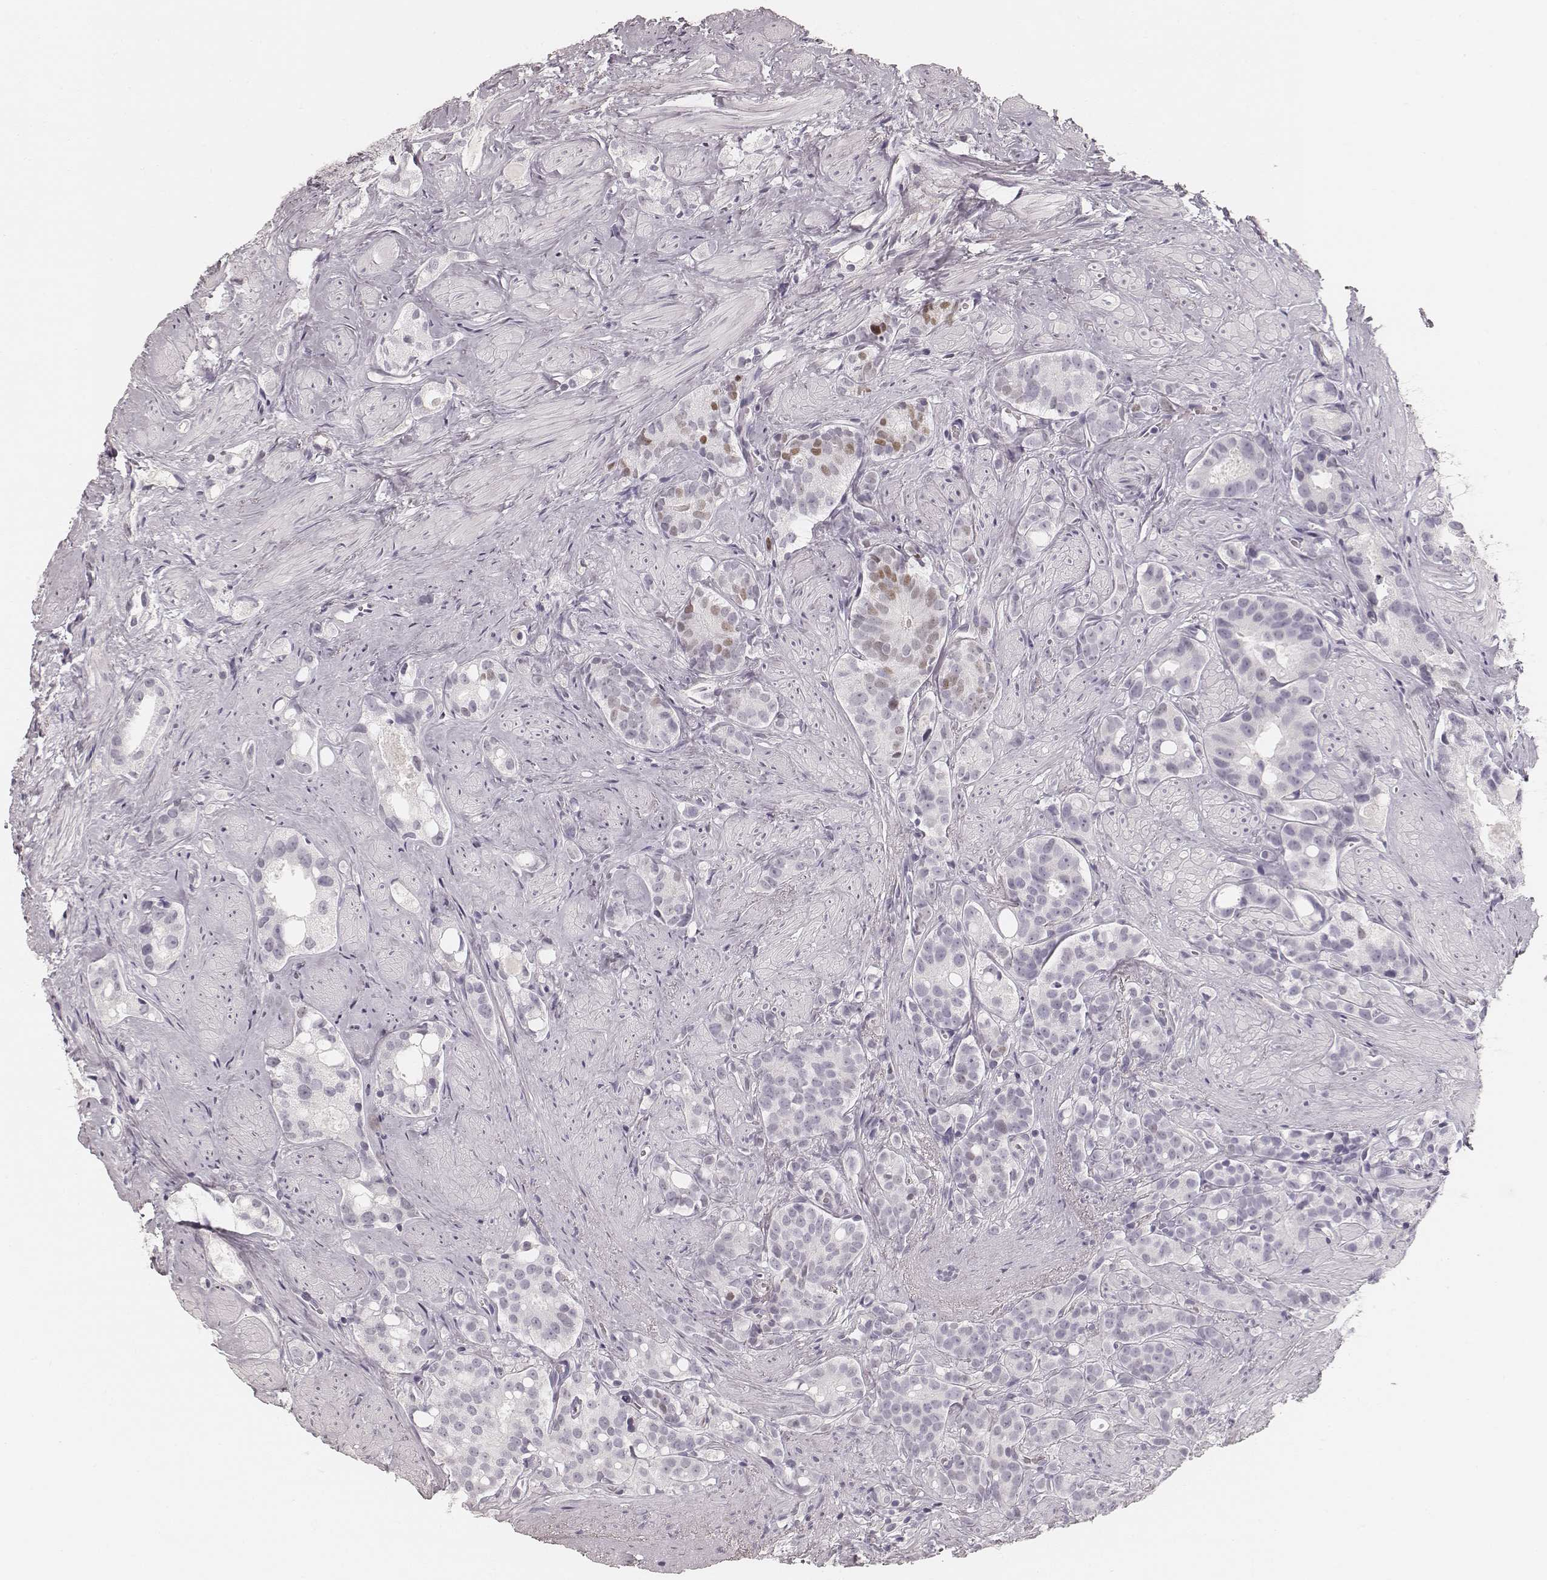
{"staining": {"intensity": "negative", "quantity": "none", "location": "none"}, "tissue": "prostate cancer", "cell_type": "Tumor cells", "image_type": "cancer", "snomed": [{"axis": "morphology", "description": "Adenocarcinoma, High grade"}, {"axis": "topography", "description": "Prostate"}], "caption": "This histopathology image is of prostate cancer stained with immunohistochemistry to label a protein in brown with the nuclei are counter-stained blue. There is no positivity in tumor cells.", "gene": "HNF4G", "patient": {"sex": "male", "age": 75}}